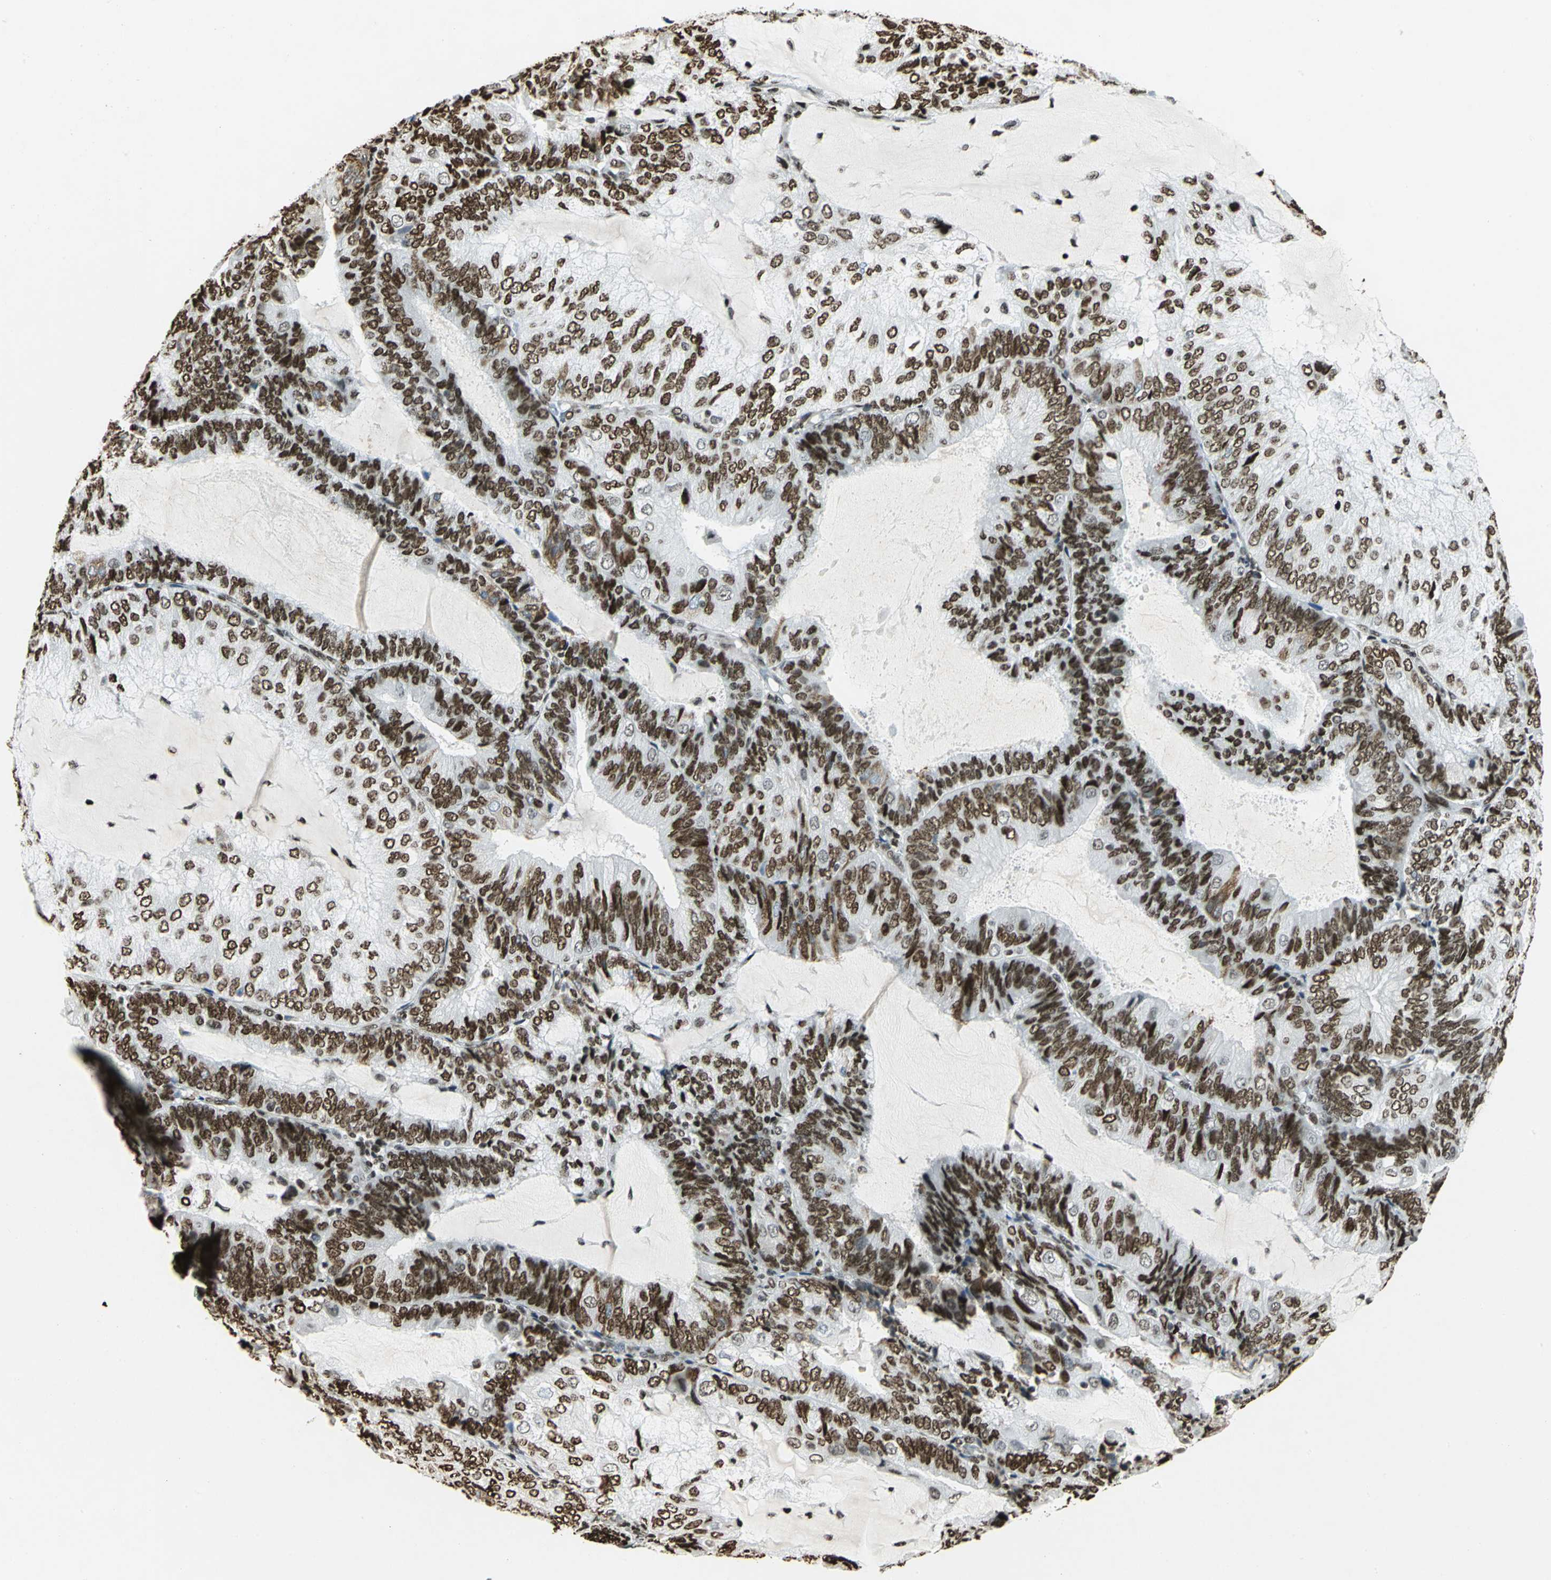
{"staining": {"intensity": "strong", "quantity": ">75%", "location": "nuclear"}, "tissue": "endometrial cancer", "cell_type": "Tumor cells", "image_type": "cancer", "snomed": [{"axis": "morphology", "description": "Adenocarcinoma, NOS"}, {"axis": "topography", "description": "Endometrium"}], "caption": "Immunohistochemical staining of adenocarcinoma (endometrial) reveals high levels of strong nuclear positivity in about >75% of tumor cells.", "gene": "HMGB1", "patient": {"sex": "female", "age": 81}}